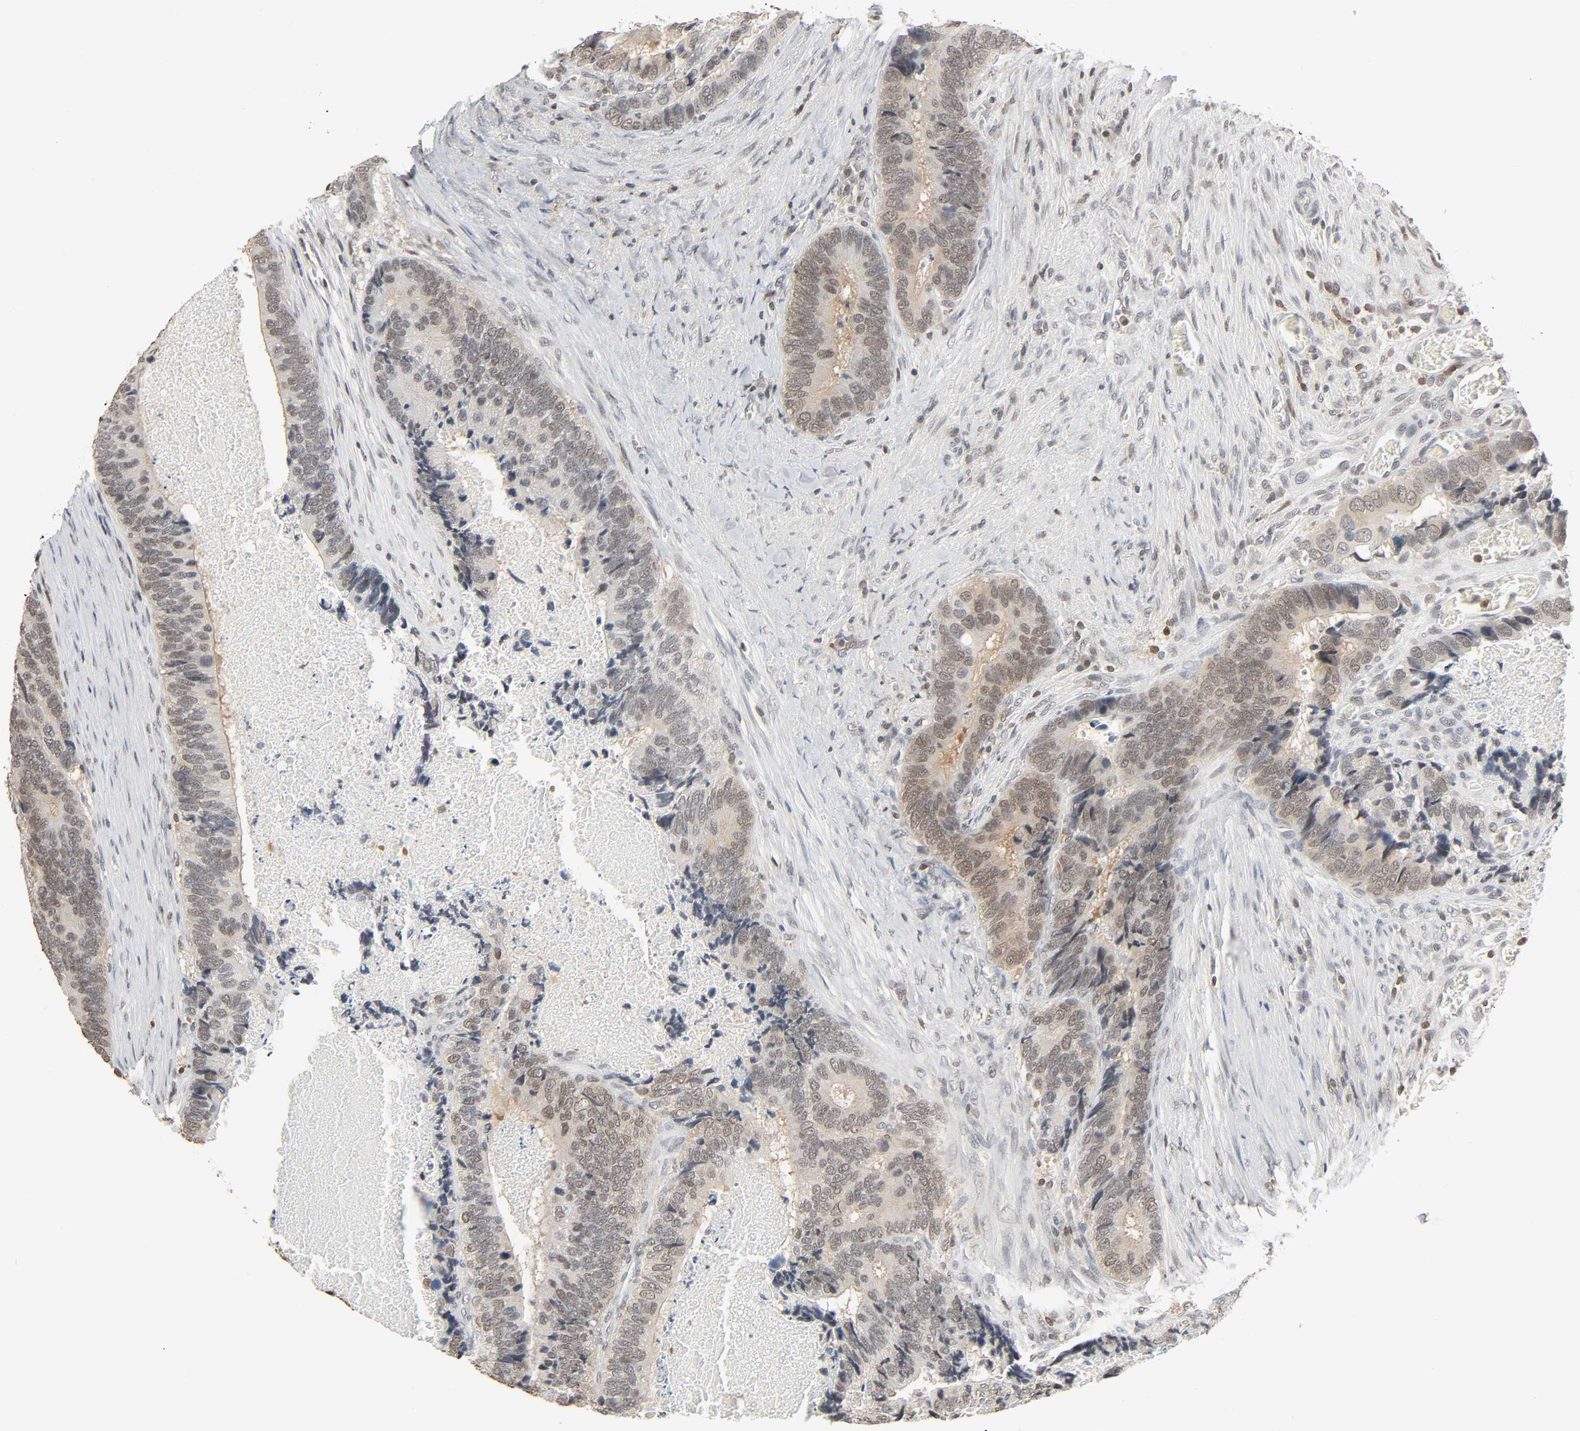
{"staining": {"intensity": "weak", "quantity": "<25%", "location": "cytoplasmic/membranous,nuclear"}, "tissue": "colorectal cancer", "cell_type": "Tumor cells", "image_type": "cancer", "snomed": [{"axis": "morphology", "description": "Adenocarcinoma, NOS"}, {"axis": "topography", "description": "Colon"}], "caption": "Immunohistochemical staining of colorectal adenocarcinoma demonstrates no significant expression in tumor cells. (Stains: DAB (3,3'-diaminobenzidine) immunohistochemistry with hematoxylin counter stain, Microscopy: brightfield microscopy at high magnification).", "gene": "STK4", "patient": {"sex": "male", "age": 72}}